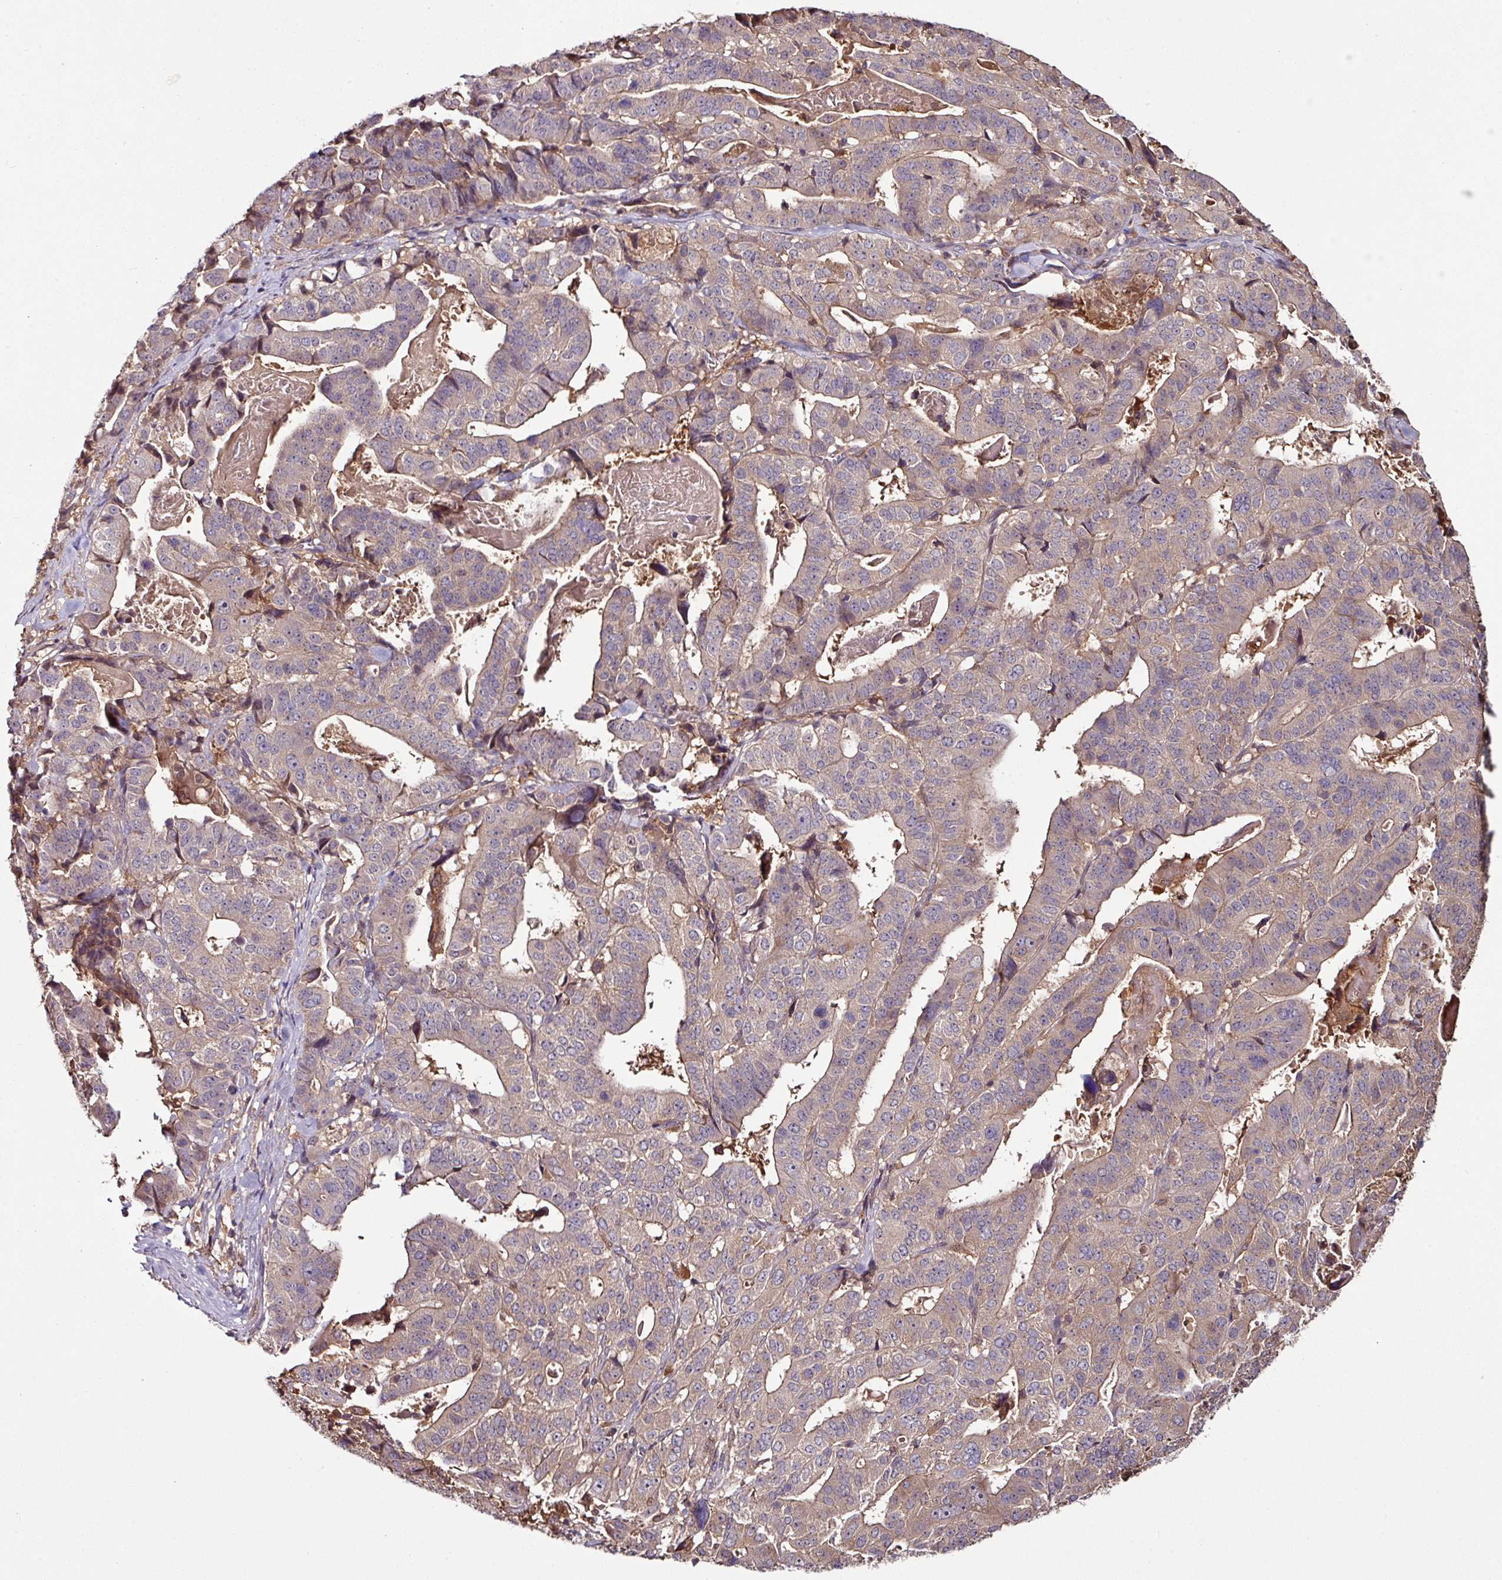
{"staining": {"intensity": "weak", "quantity": ">75%", "location": "cytoplasmic/membranous"}, "tissue": "stomach cancer", "cell_type": "Tumor cells", "image_type": "cancer", "snomed": [{"axis": "morphology", "description": "Adenocarcinoma, NOS"}, {"axis": "topography", "description": "Stomach"}], "caption": "Stomach cancer tissue exhibits weak cytoplasmic/membranous staining in about >75% of tumor cells", "gene": "GNPDA1", "patient": {"sex": "male", "age": 48}}